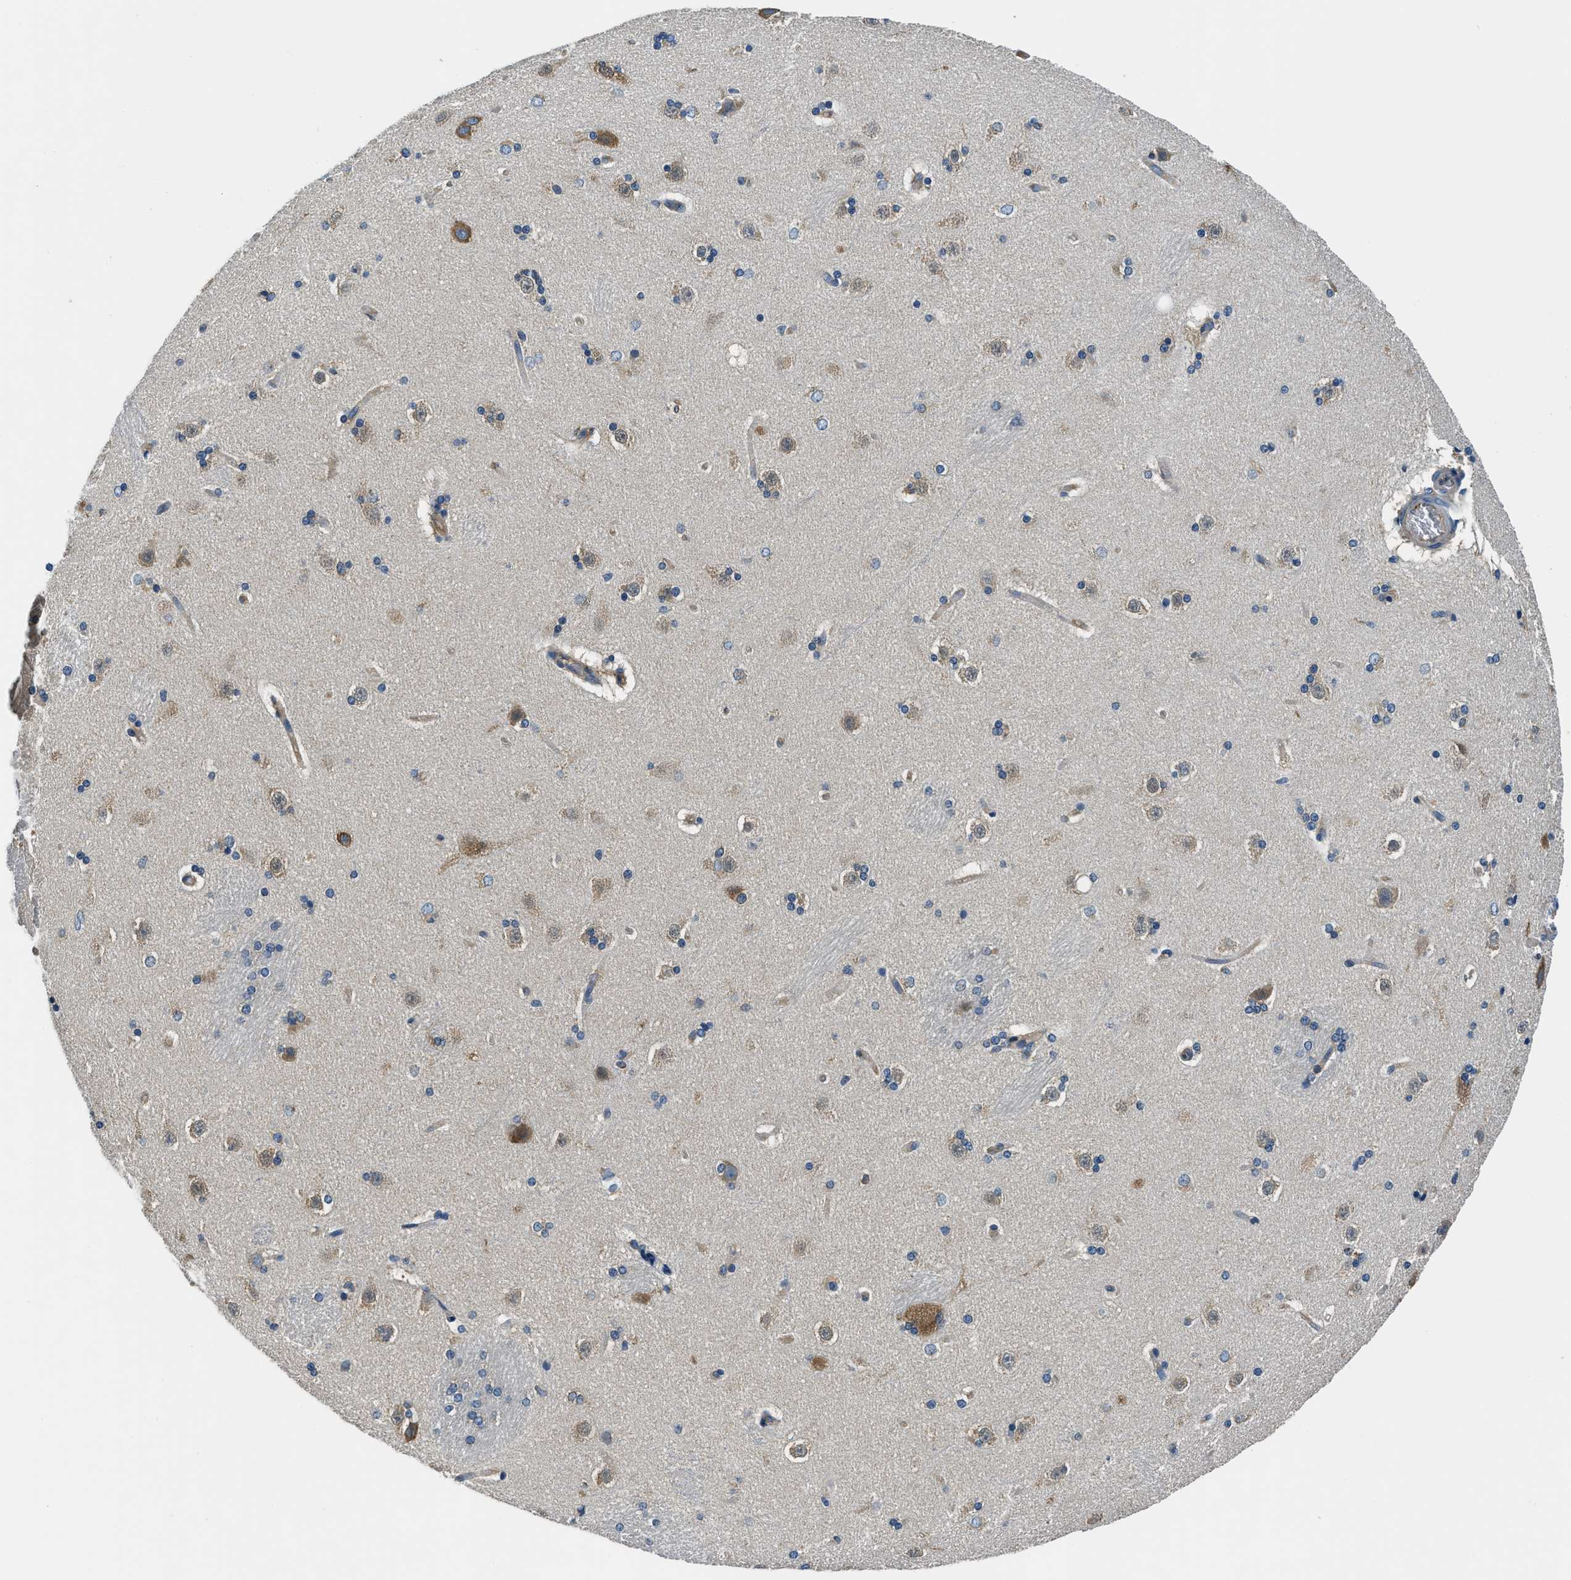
{"staining": {"intensity": "weak", "quantity": "<25%", "location": "cytoplasmic/membranous"}, "tissue": "caudate", "cell_type": "Glial cells", "image_type": "normal", "snomed": [{"axis": "morphology", "description": "Normal tissue, NOS"}, {"axis": "topography", "description": "Lateral ventricle wall"}], "caption": "Immunohistochemistry of normal human caudate reveals no positivity in glial cells. The staining is performed using DAB (3,3'-diaminobenzidine) brown chromogen with nuclei counter-stained in using hematoxylin.", "gene": "EEA1", "patient": {"sex": "female", "age": 19}}